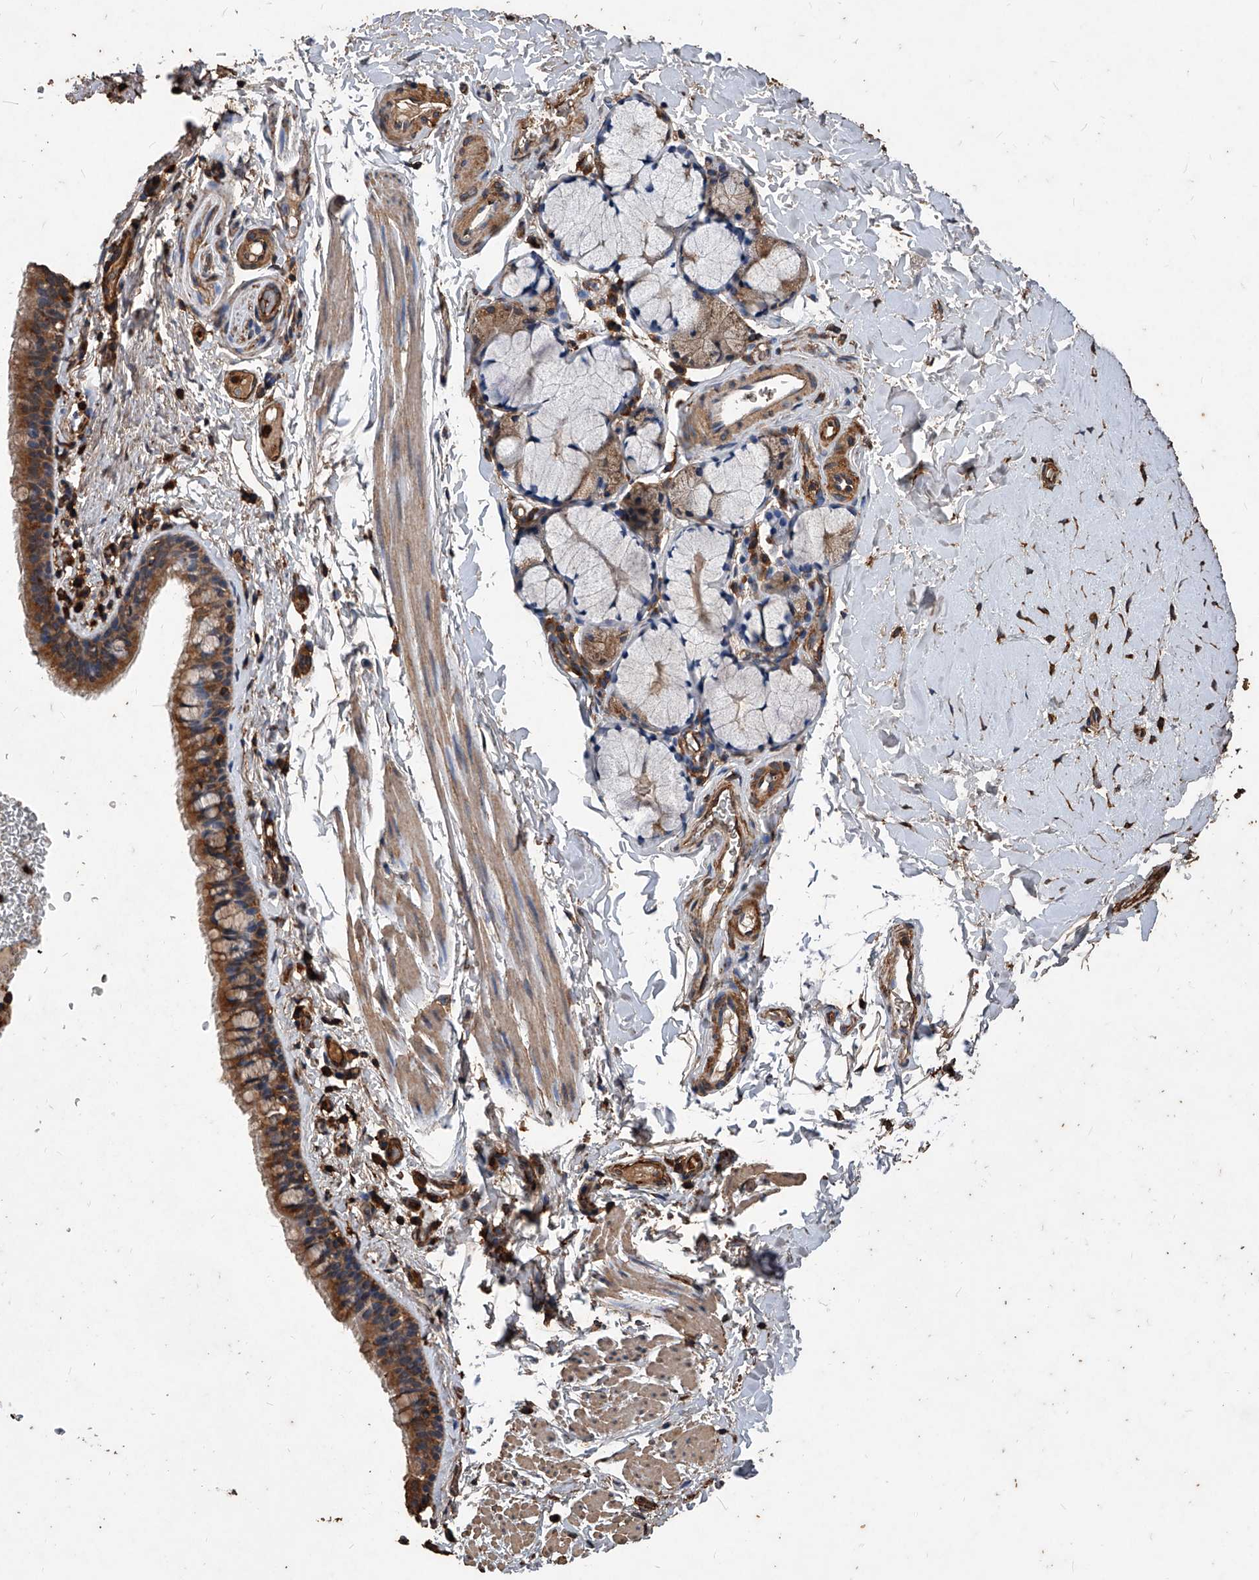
{"staining": {"intensity": "moderate", "quantity": ">75%", "location": "cytoplasmic/membranous"}, "tissue": "bronchus", "cell_type": "Respiratory epithelial cells", "image_type": "normal", "snomed": [{"axis": "morphology", "description": "Normal tissue, NOS"}, {"axis": "topography", "description": "Cartilage tissue"}, {"axis": "topography", "description": "Bronchus"}], "caption": "The immunohistochemical stain highlights moderate cytoplasmic/membranous expression in respiratory epithelial cells of normal bronchus.", "gene": "UCP2", "patient": {"sex": "female", "age": 36}}